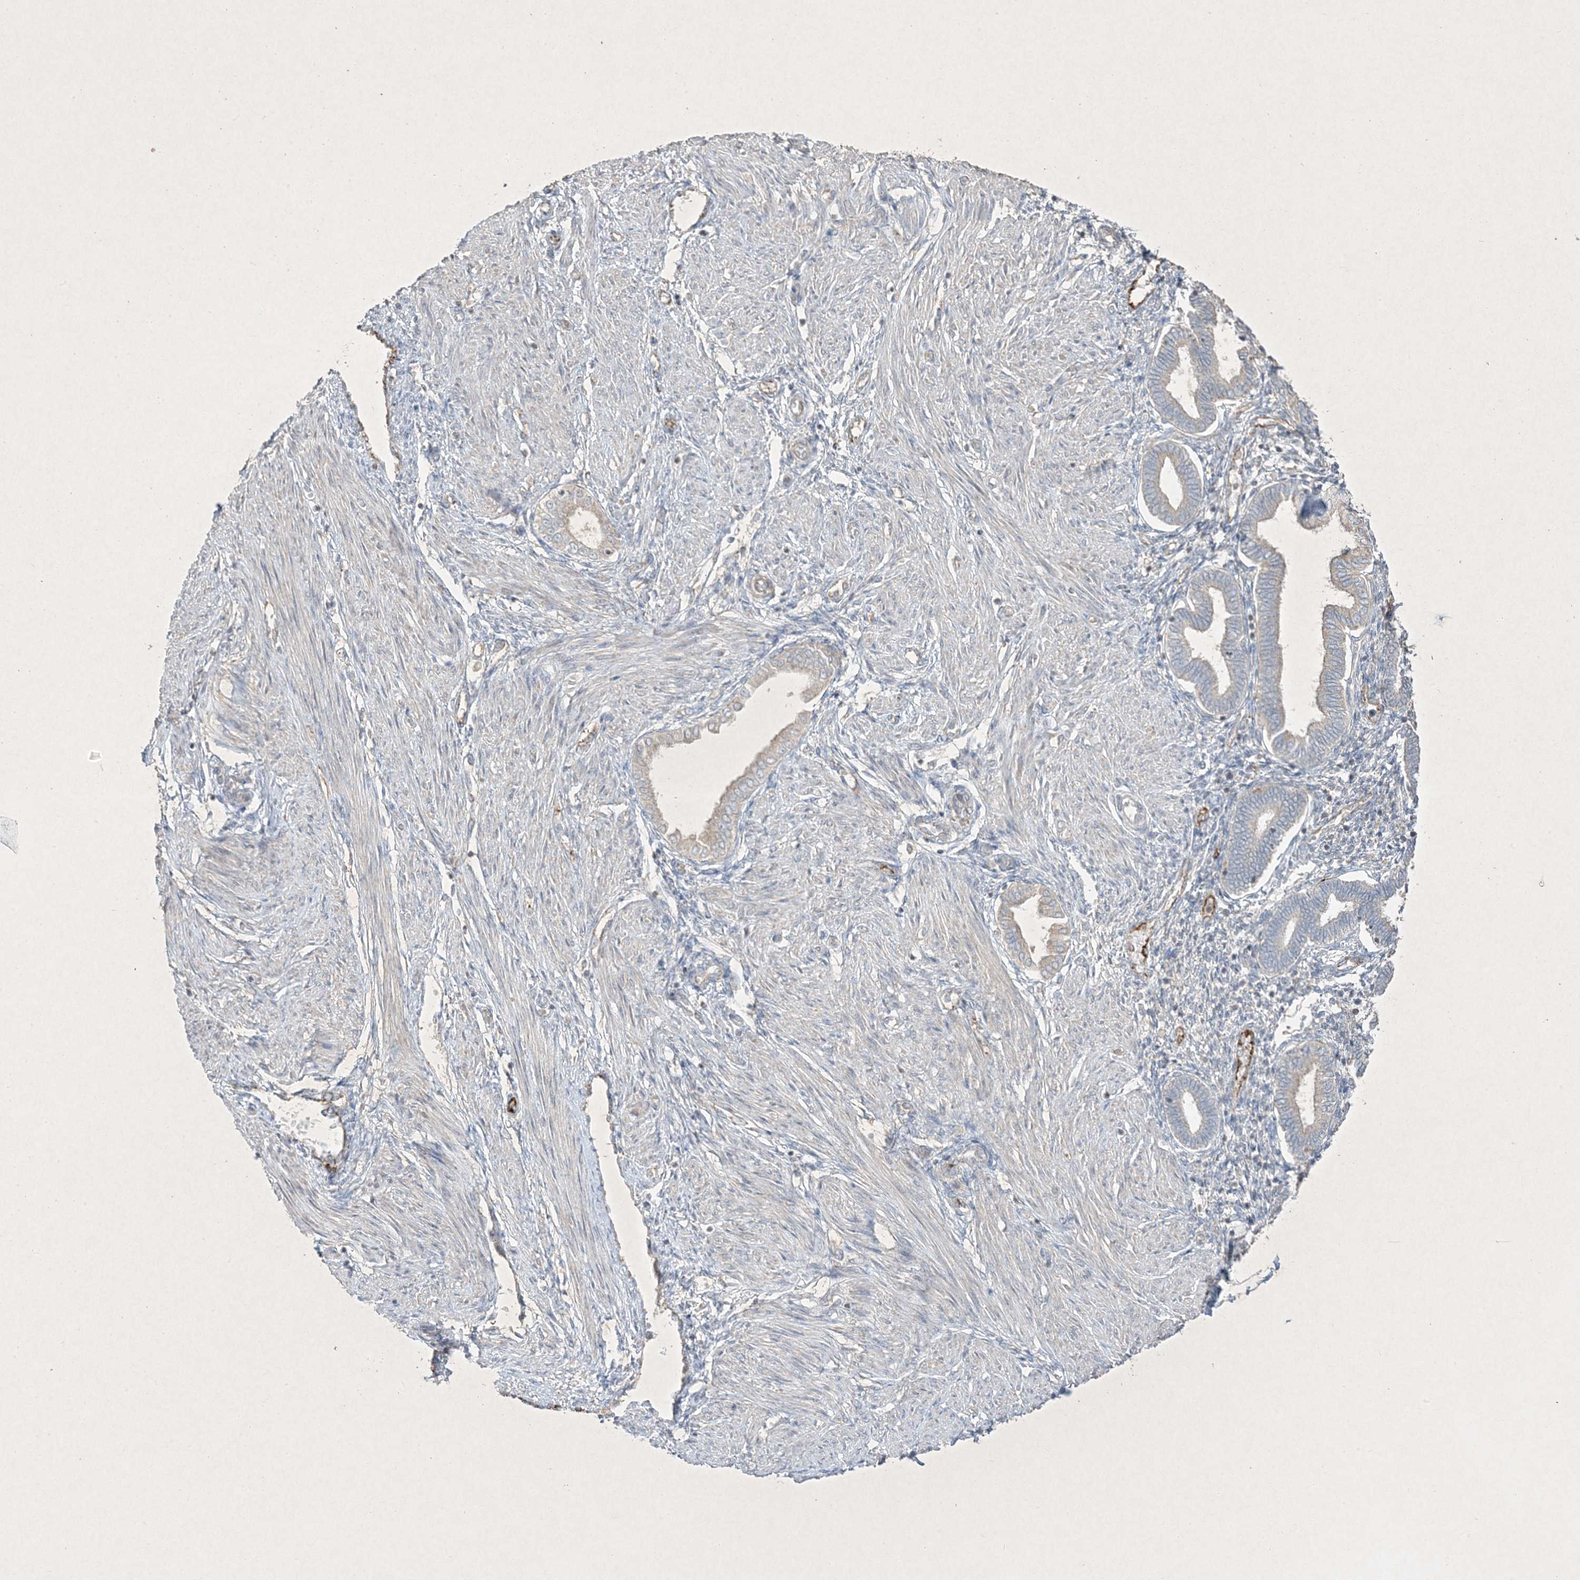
{"staining": {"intensity": "negative", "quantity": "none", "location": "none"}, "tissue": "endometrium", "cell_type": "Cells in endometrial stroma", "image_type": "normal", "snomed": [{"axis": "morphology", "description": "Normal tissue, NOS"}, {"axis": "topography", "description": "Endometrium"}], "caption": "A high-resolution histopathology image shows immunohistochemistry staining of normal endometrium, which demonstrates no significant staining in cells in endometrial stroma. (IHC, brightfield microscopy, high magnification).", "gene": "PRSS36", "patient": {"sex": "female", "age": 53}}